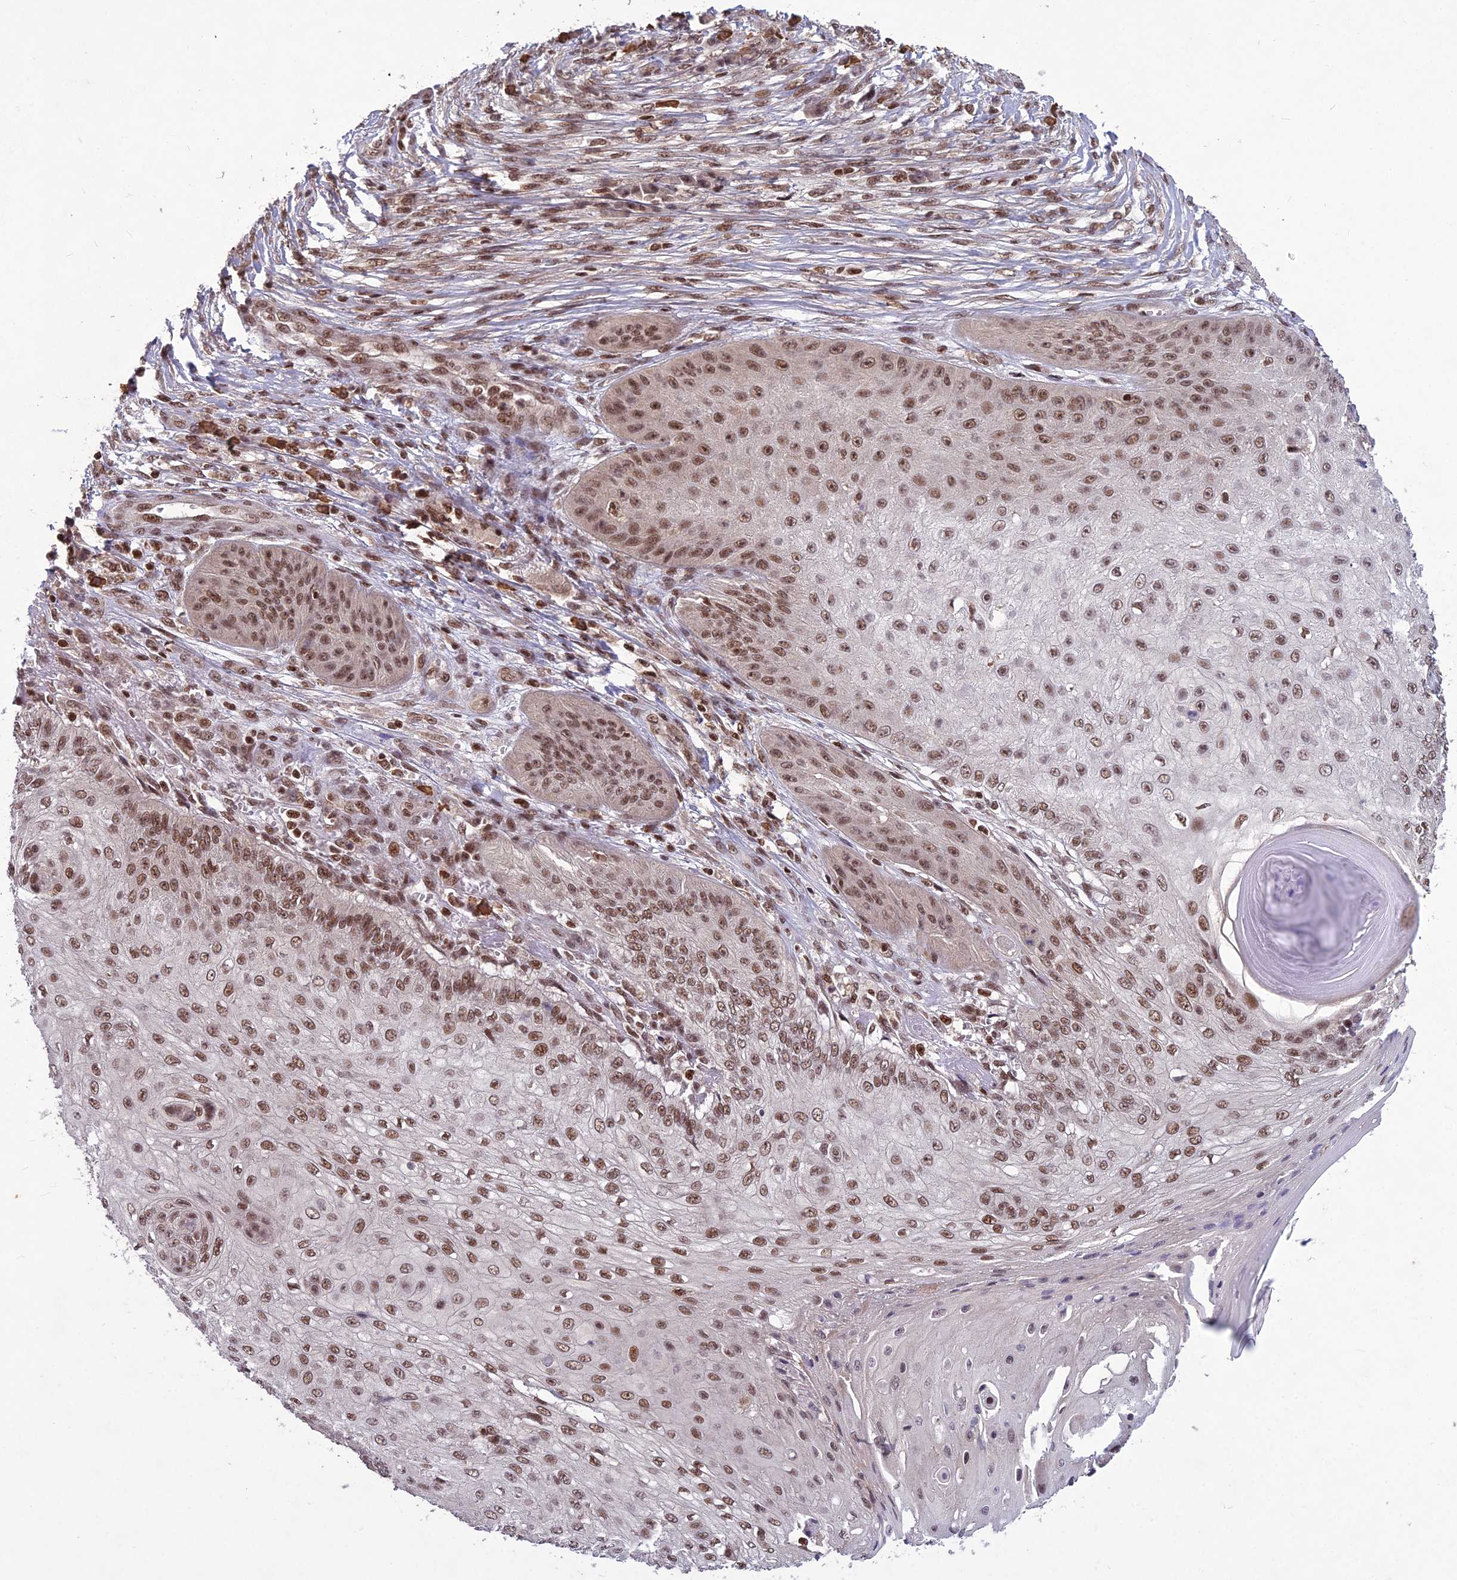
{"staining": {"intensity": "moderate", "quantity": ">75%", "location": "nuclear"}, "tissue": "skin cancer", "cell_type": "Tumor cells", "image_type": "cancer", "snomed": [{"axis": "morphology", "description": "Squamous cell carcinoma, NOS"}, {"axis": "topography", "description": "Skin"}], "caption": "Squamous cell carcinoma (skin) was stained to show a protein in brown. There is medium levels of moderate nuclear staining in approximately >75% of tumor cells.", "gene": "GMEB1", "patient": {"sex": "male", "age": 70}}